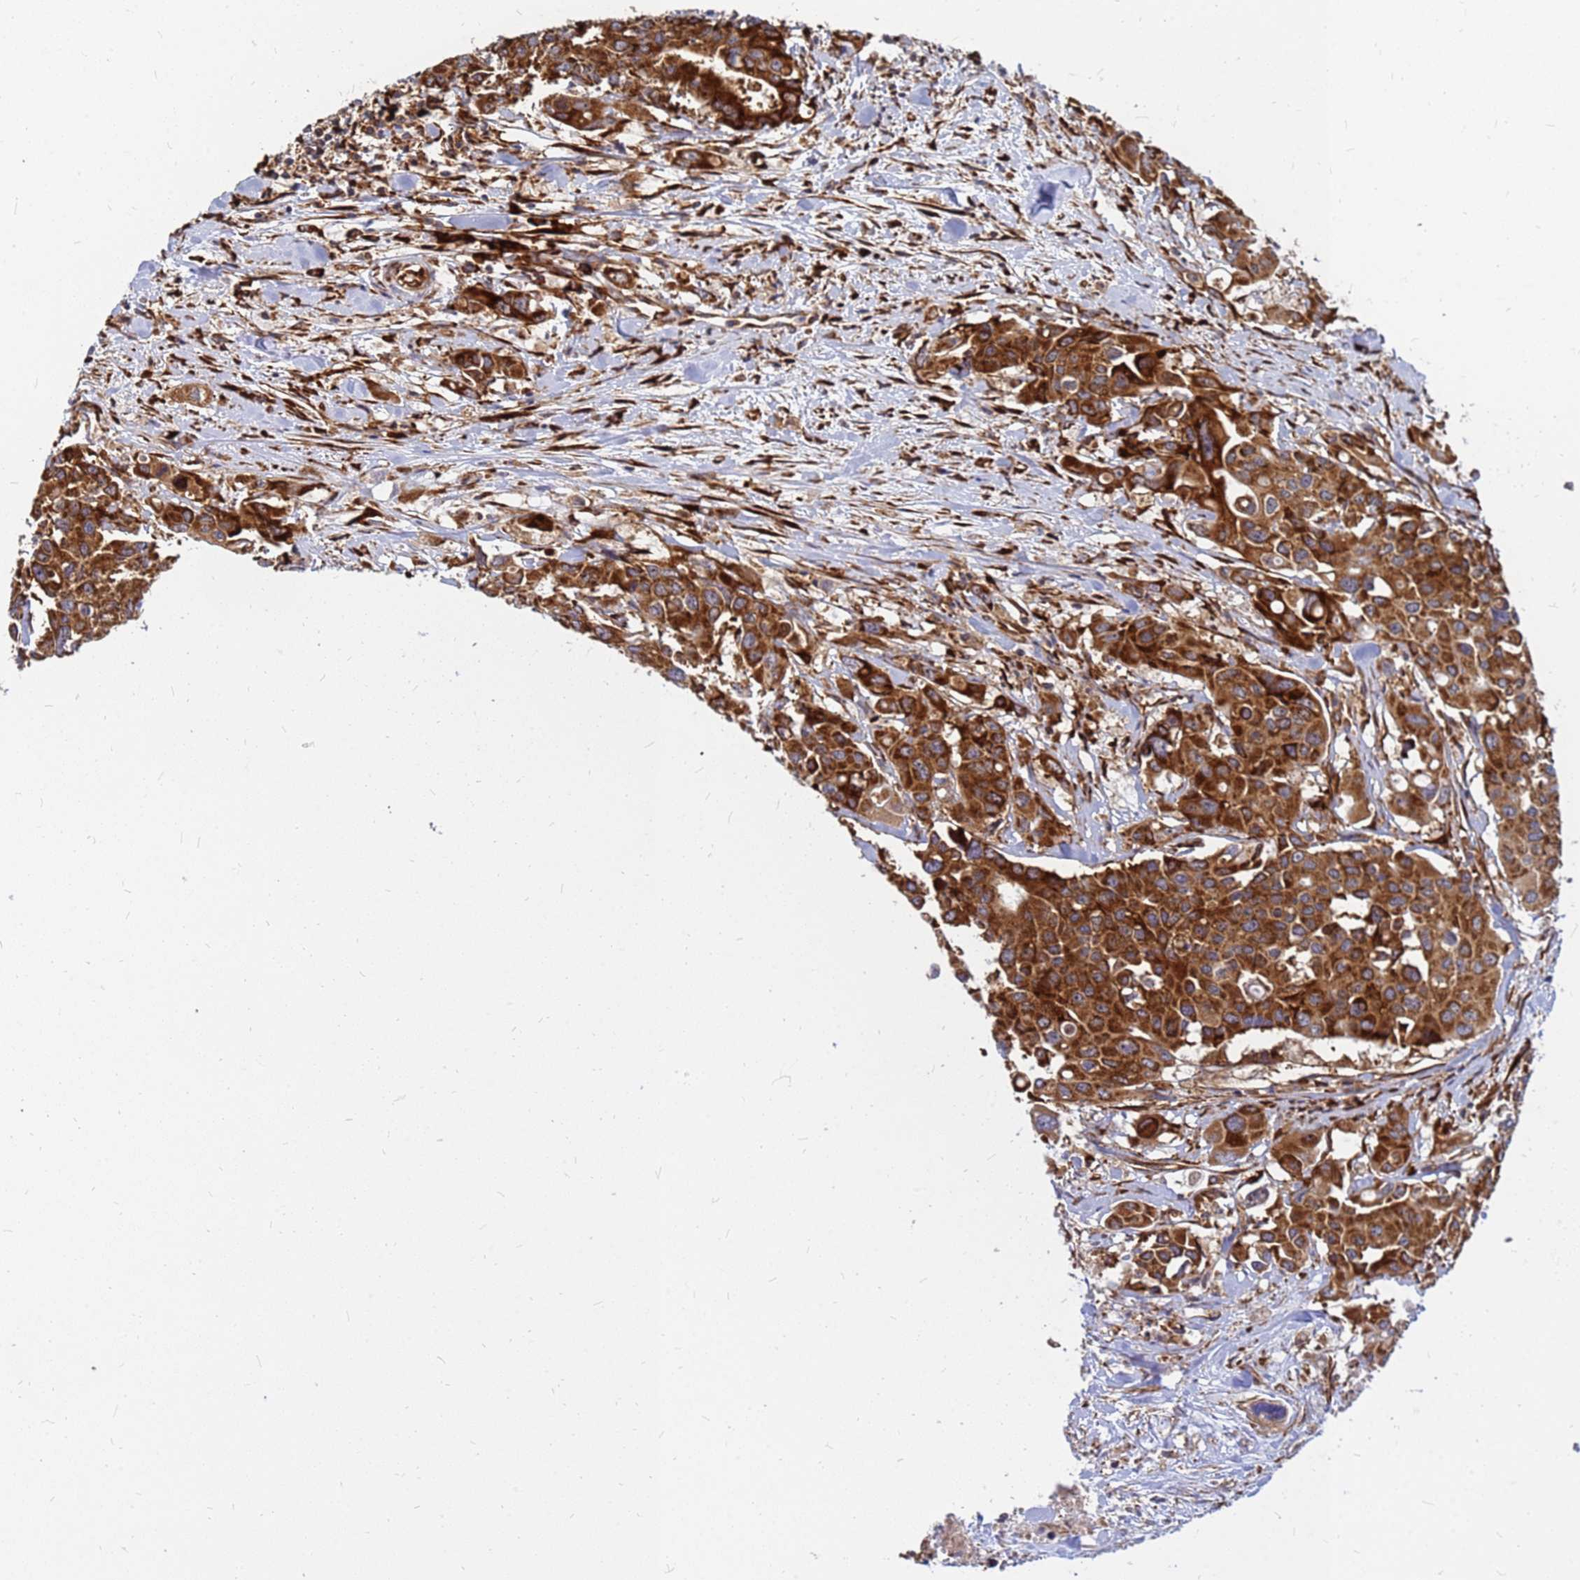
{"staining": {"intensity": "strong", "quantity": ">75%", "location": "cytoplasmic/membranous"}, "tissue": "colorectal cancer", "cell_type": "Tumor cells", "image_type": "cancer", "snomed": [{"axis": "morphology", "description": "Adenocarcinoma, NOS"}, {"axis": "topography", "description": "Colon"}], "caption": "Protein staining shows strong cytoplasmic/membranous expression in about >75% of tumor cells in adenocarcinoma (colorectal). (Brightfield microscopy of DAB IHC at high magnification).", "gene": "RPL8", "patient": {"sex": "male", "age": 77}}